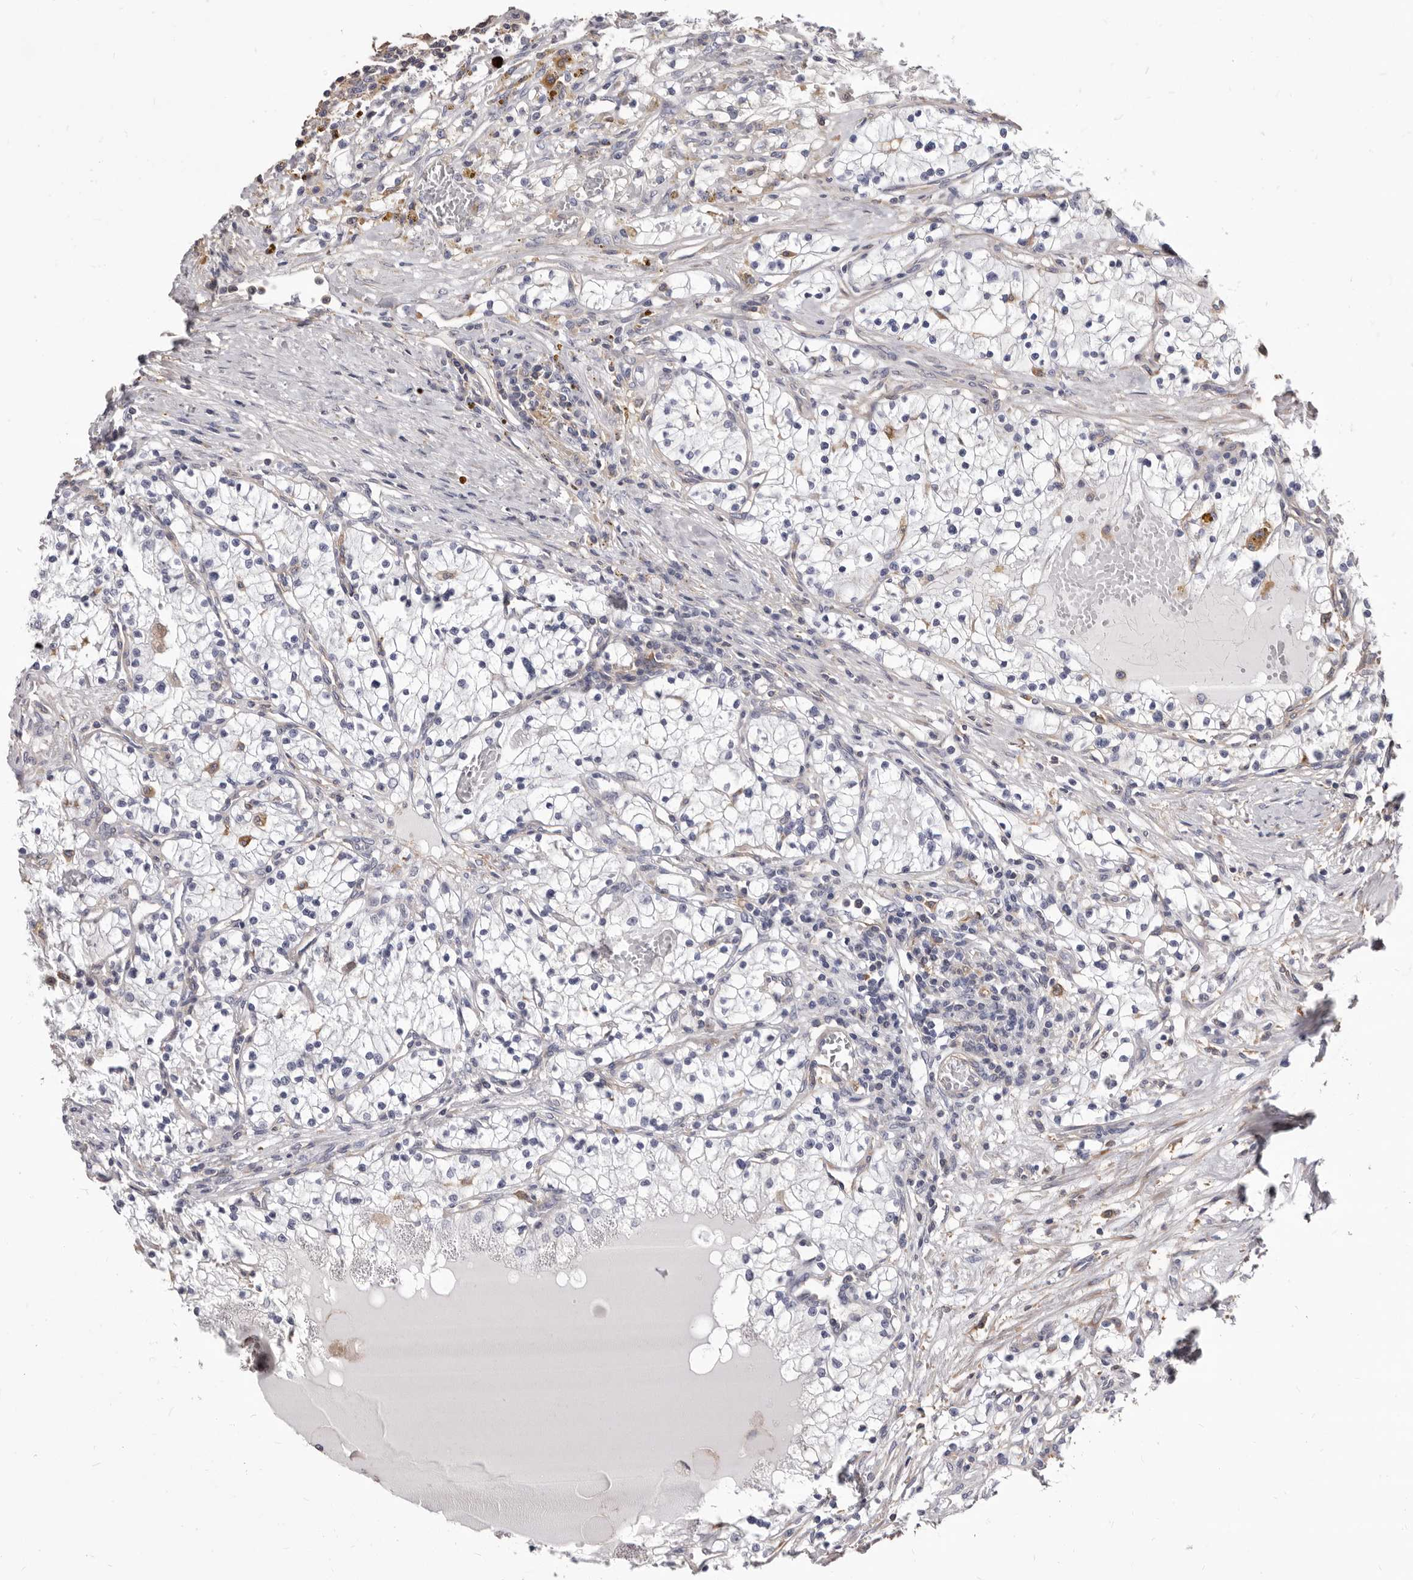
{"staining": {"intensity": "negative", "quantity": "none", "location": "none"}, "tissue": "renal cancer", "cell_type": "Tumor cells", "image_type": "cancer", "snomed": [{"axis": "morphology", "description": "Normal tissue, NOS"}, {"axis": "morphology", "description": "Adenocarcinoma, NOS"}, {"axis": "topography", "description": "Kidney"}], "caption": "There is no significant staining in tumor cells of renal cancer (adenocarcinoma).", "gene": "NIBAN1", "patient": {"sex": "male", "age": 68}}